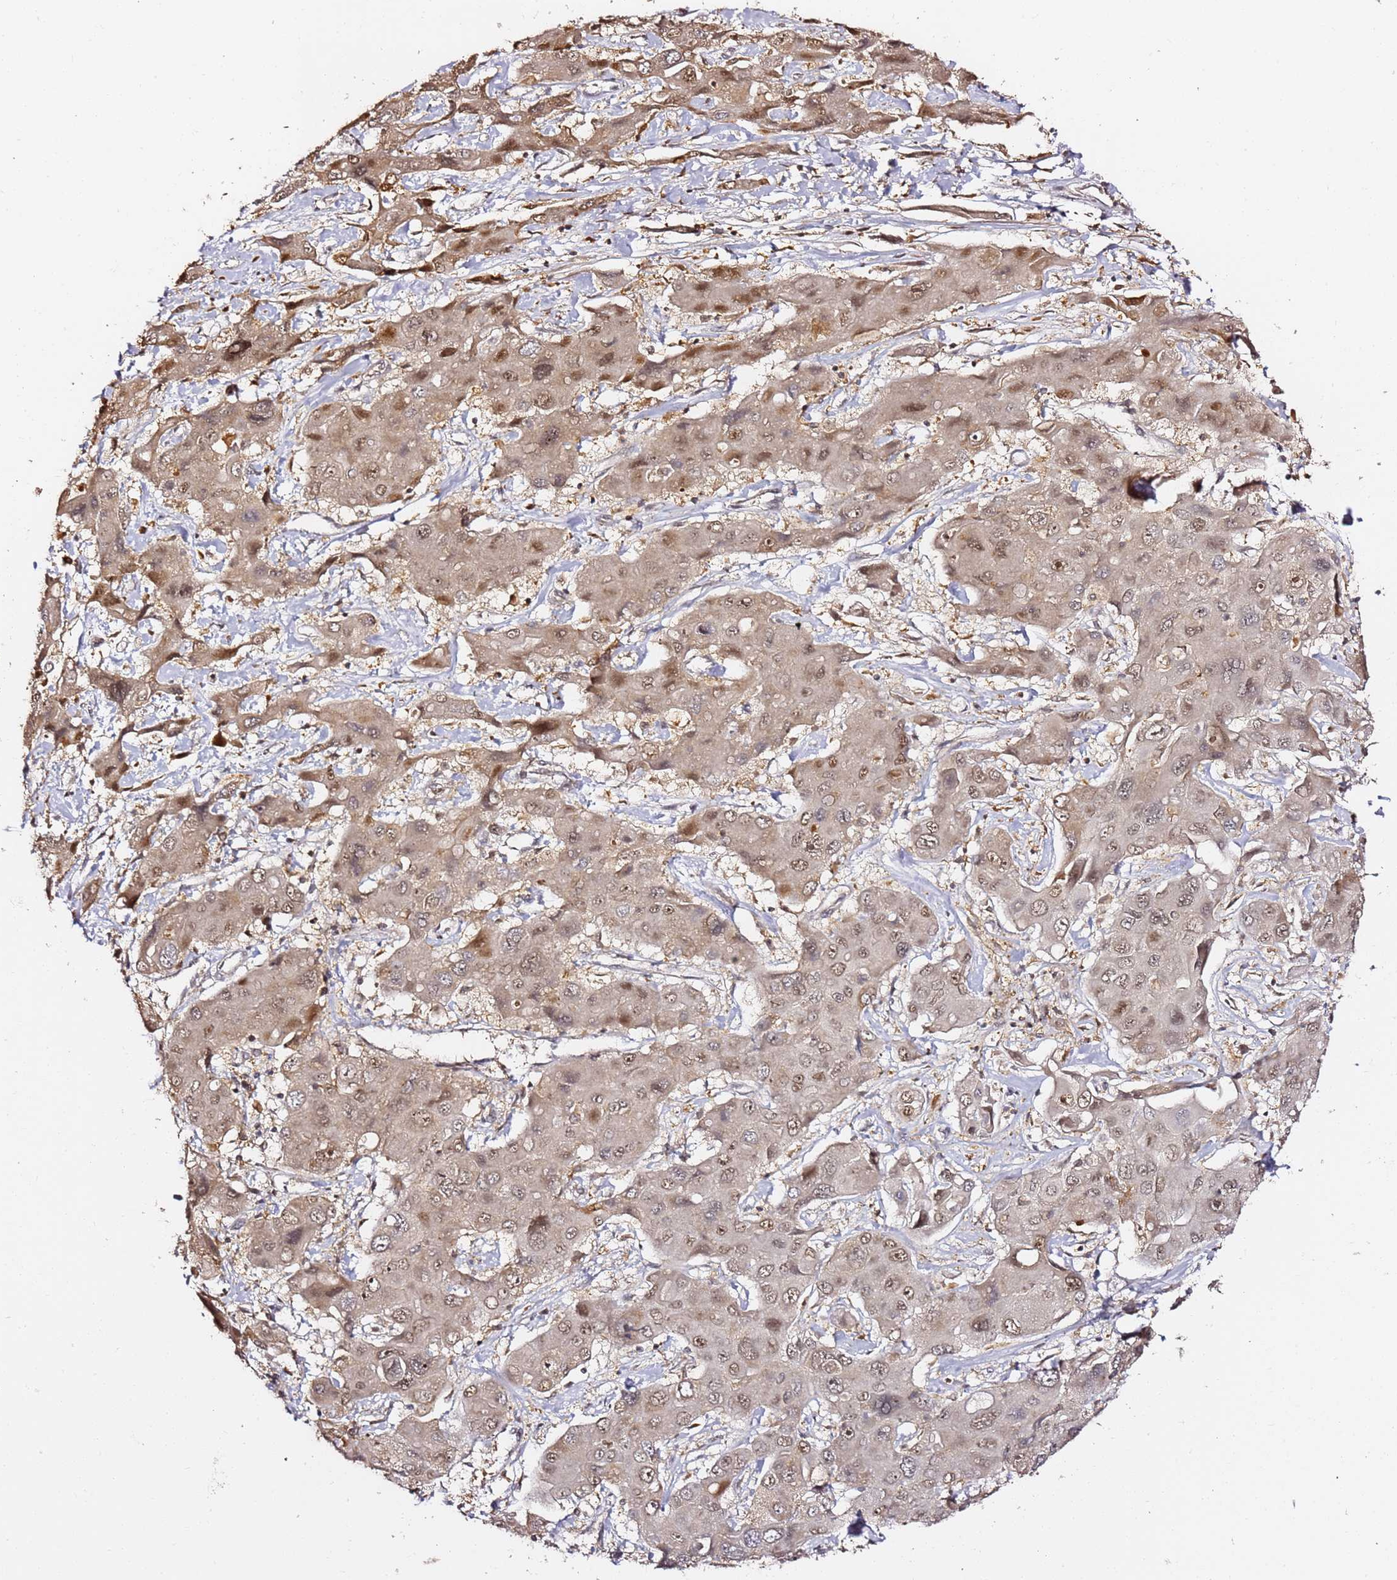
{"staining": {"intensity": "weak", "quantity": ">75%", "location": "nuclear"}, "tissue": "liver cancer", "cell_type": "Tumor cells", "image_type": "cancer", "snomed": [{"axis": "morphology", "description": "Cholangiocarcinoma"}, {"axis": "topography", "description": "Liver"}], "caption": "Immunohistochemistry (IHC) staining of liver cancer (cholangiocarcinoma), which reveals low levels of weak nuclear staining in about >75% of tumor cells indicating weak nuclear protein staining. The staining was performed using DAB (3,3'-diaminobenzidine) (brown) for protein detection and nuclei were counterstained in hematoxylin (blue).", "gene": "OR5V1", "patient": {"sex": "male", "age": 67}}